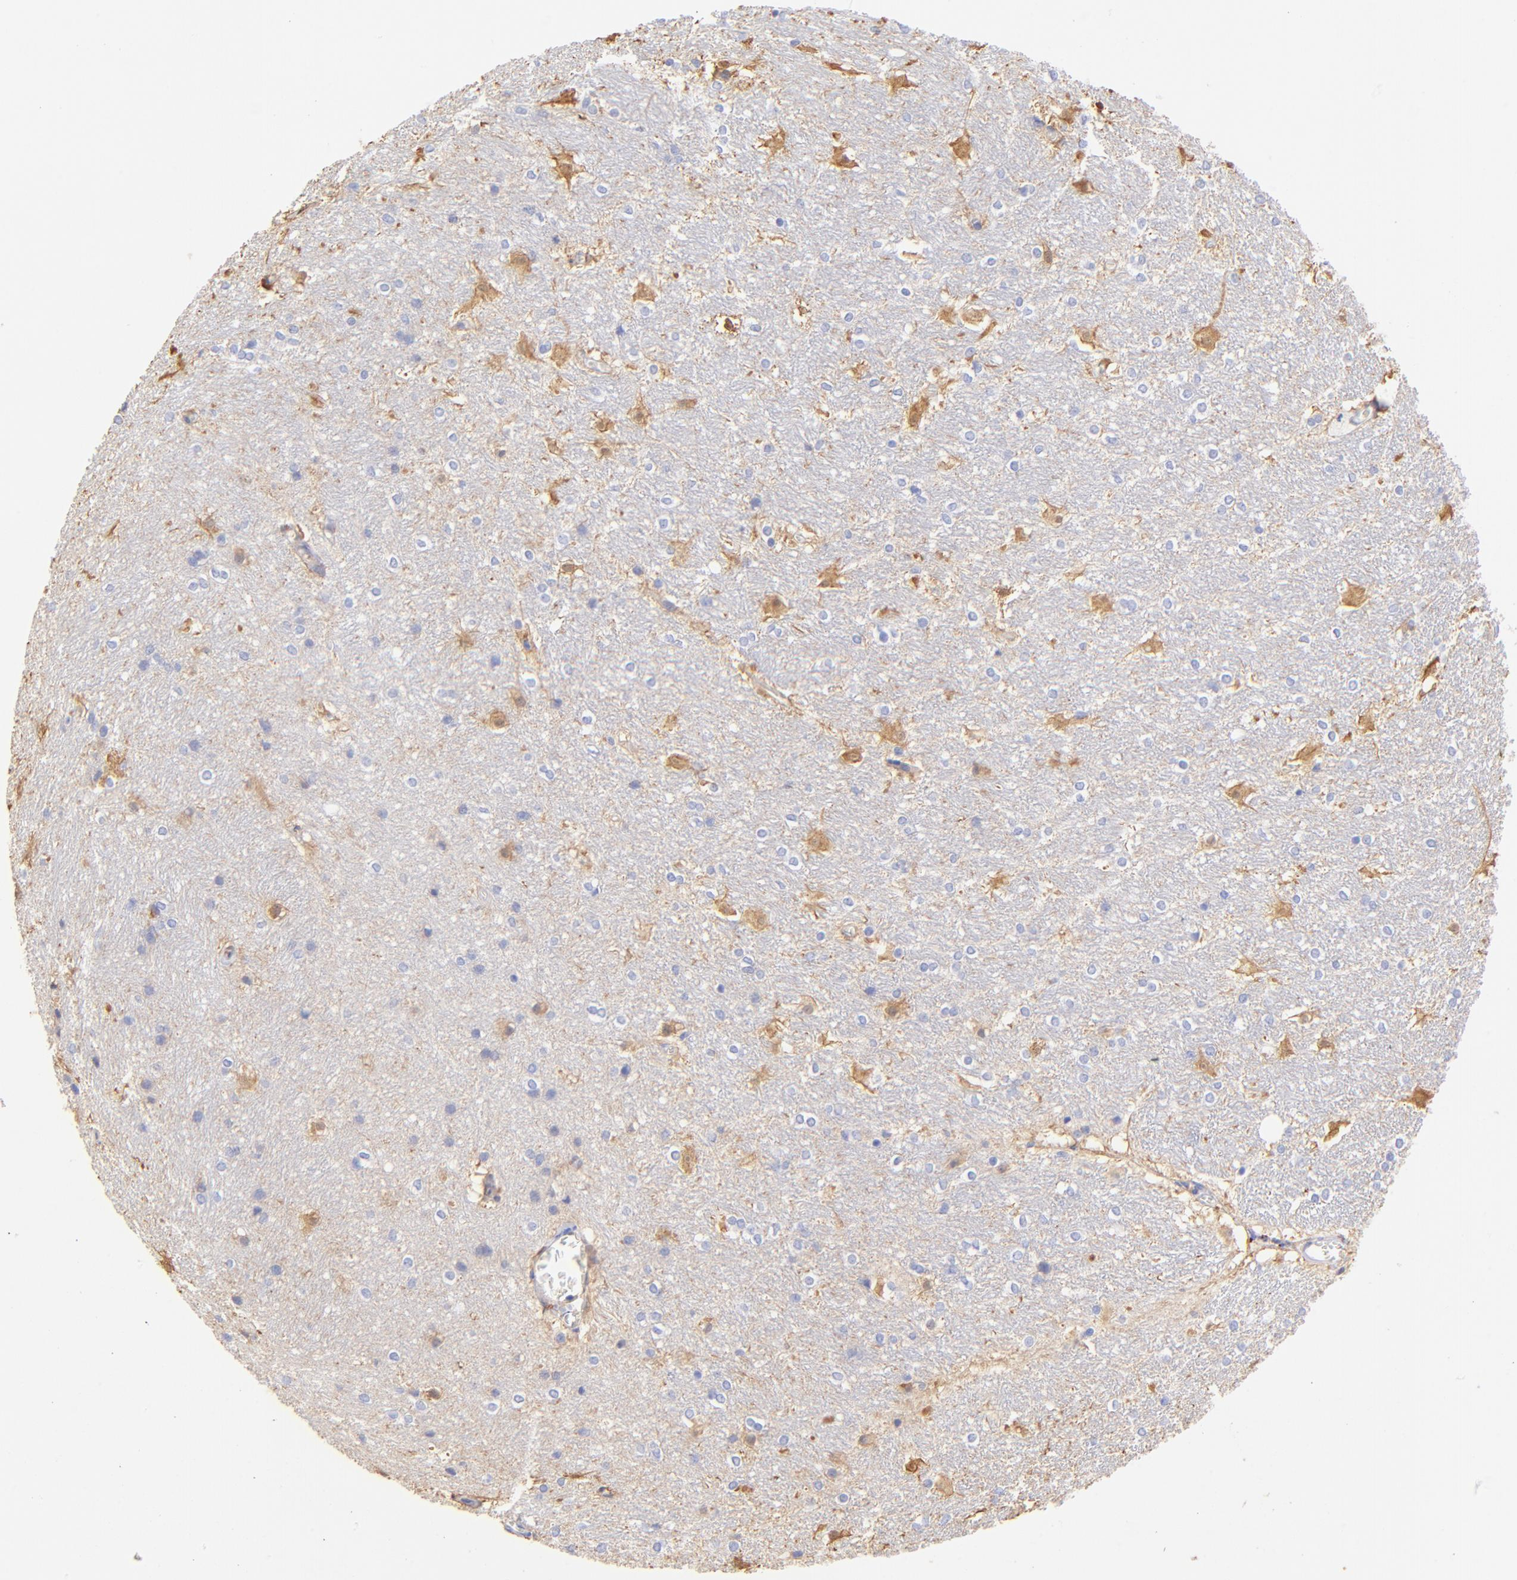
{"staining": {"intensity": "negative", "quantity": "none", "location": "none"}, "tissue": "hippocampus", "cell_type": "Glial cells", "image_type": "normal", "snomed": [{"axis": "morphology", "description": "Normal tissue, NOS"}, {"axis": "topography", "description": "Hippocampus"}], "caption": "Immunohistochemical staining of benign hippocampus exhibits no significant positivity in glial cells. (DAB (3,3'-diaminobenzidine) IHC with hematoxylin counter stain).", "gene": "ALDH1A1", "patient": {"sex": "female", "age": 19}}